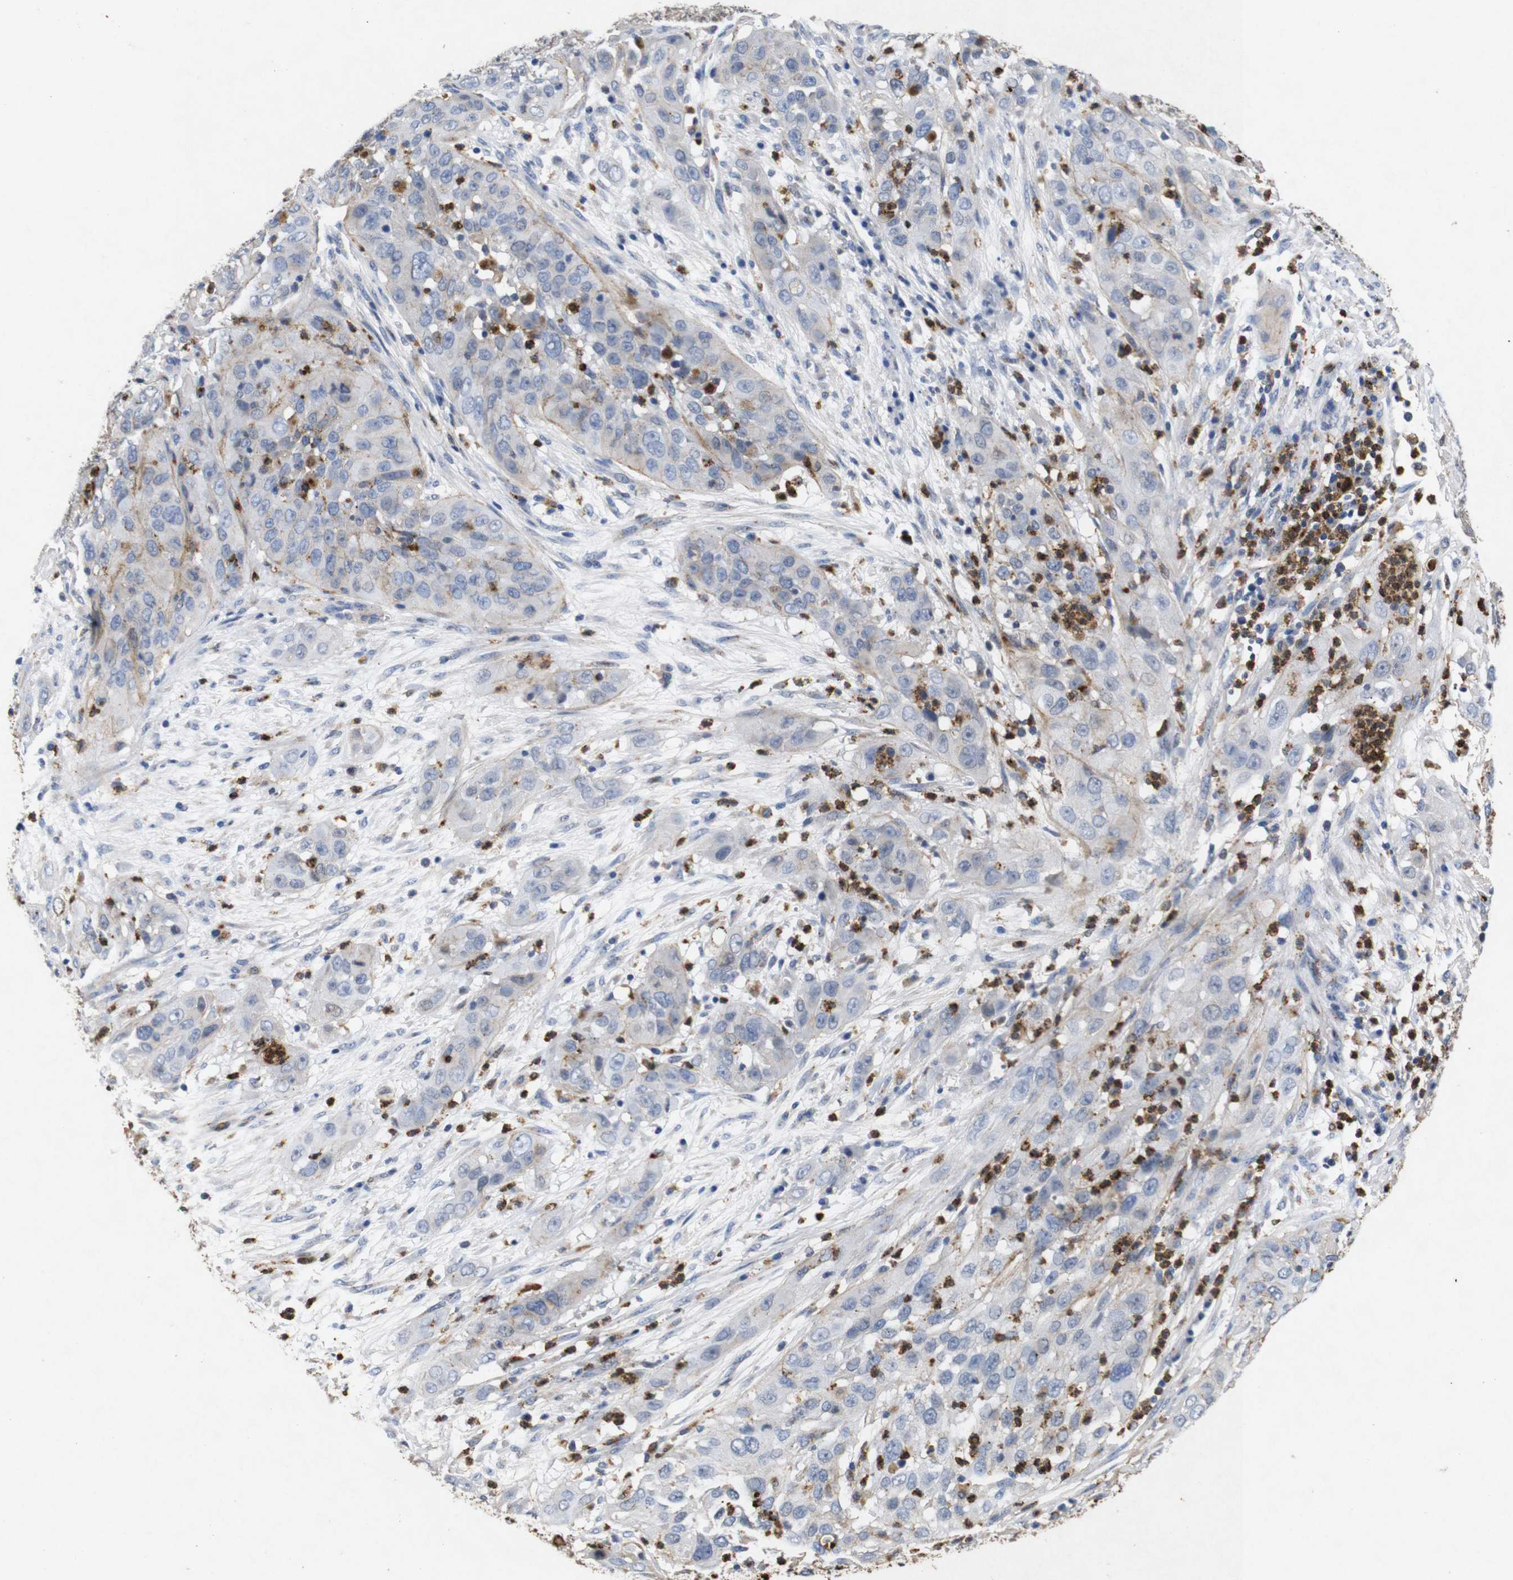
{"staining": {"intensity": "negative", "quantity": "none", "location": "none"}, "tissue": "cervical cancer", "cell_type": "Tumor cells", "image_type": "cancer", "snomed": [{"axis": "morphology", "description": "Squamous cell carcinoma, NOS"}, {"axis": "topography", "description": "Cervix"}], "caption": "Tumor cells are negative for protein expression in human squamous cell carcinoma (cervical).", "gene": "SDCBP", "patient": {"sex": "female", "age": 32}}